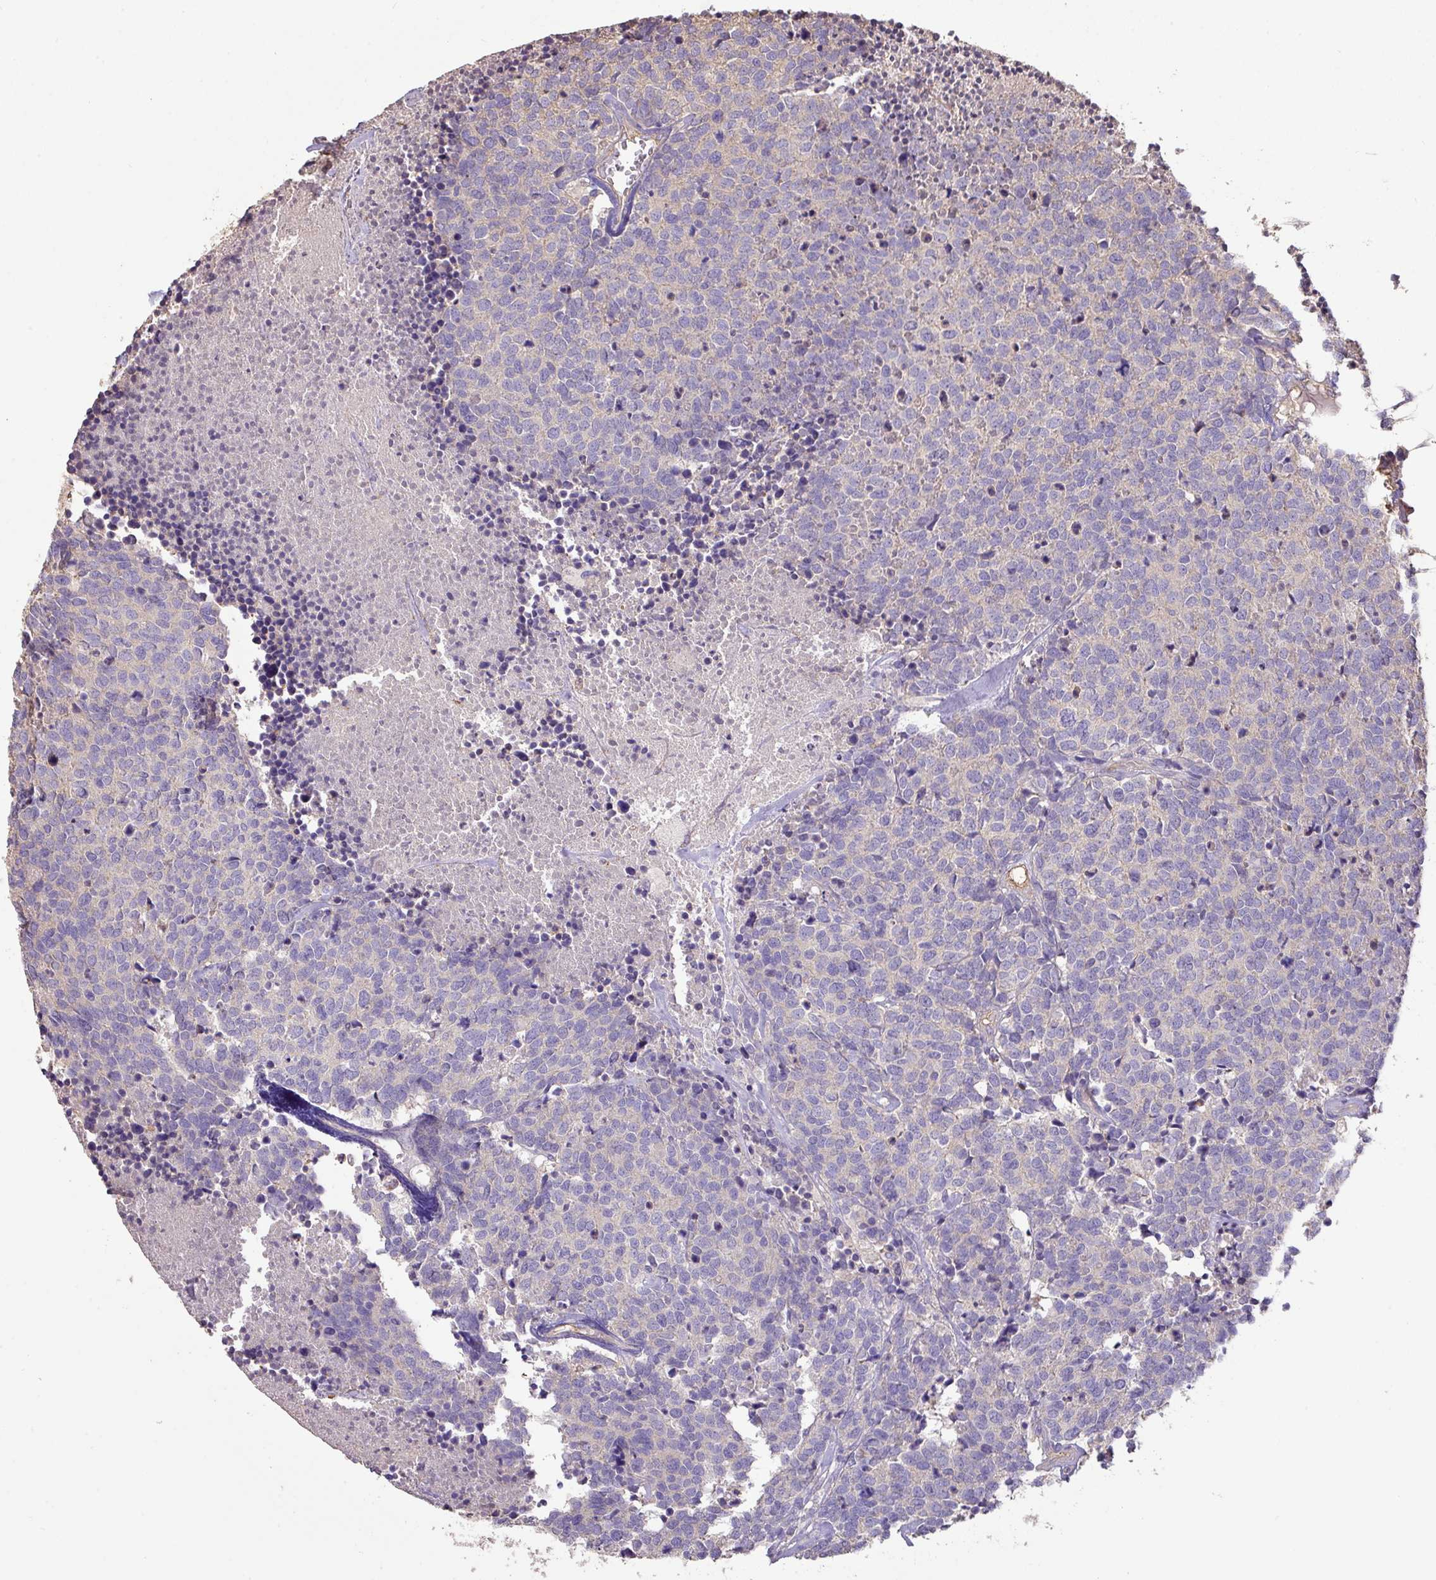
{"staining": {"intensity": "negative", "quantity": "none", "location": "none"}, "tissue": "carcinoid", "cell_type": "Tumor cells", "image_type": "cancer", "snomed": [{"axis": "morphology", "description": "Carcinoid, malignant, NOS"}, {"axis": "topography", "description": "Skin"}], "caption": "A high-resolution image shows immunohistochemistry (IHC) staining of carcinoid, which shows no significant expression in tumor cells. Nuclei are stained in blue.", "gene": "CALML4", "patient": {"sex": "female", "age": 79}}